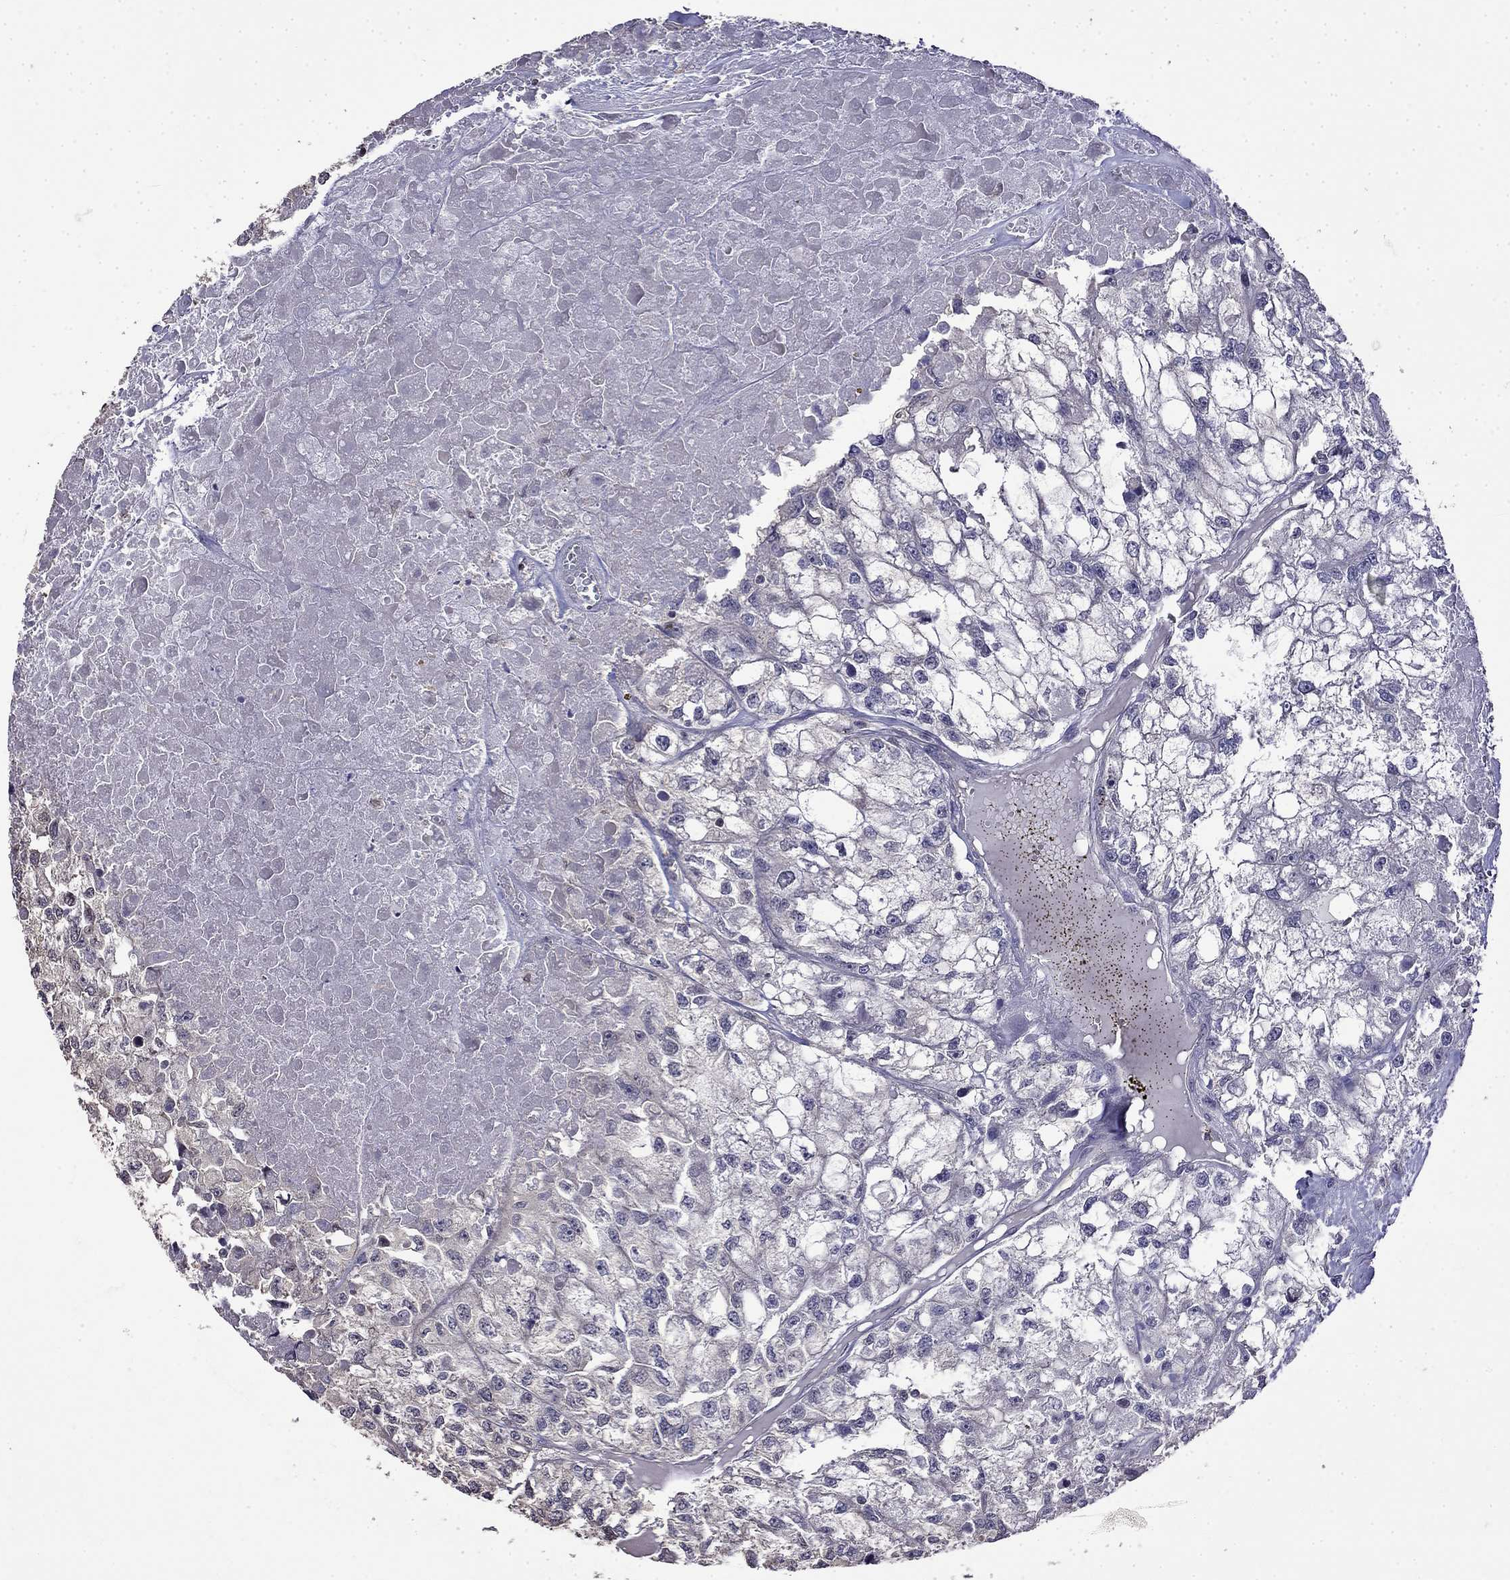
{"staining": {"intensity": "negative", "quantity": "none", "location": "none"}, "tissue": "renal cancer", "cell_type": "Tumor cells", "image_type": "cancer", "snomed": [{"axis": "morphology", "description": "Adenocarcinoma, NOS"}, {"axis": "topography", "description": "Kidney"}], "caption": "This is a micrograph of IHC staining of renal cancer, which shows no expression in tumor cells. The staining is performed using DAB (3,3'-diaminobenzidine) brown chromogen with nuclei counter-stained in using hematoxylin.", "gene": "GUCA1B", "patient": {"sex": "male", "age": 56}}